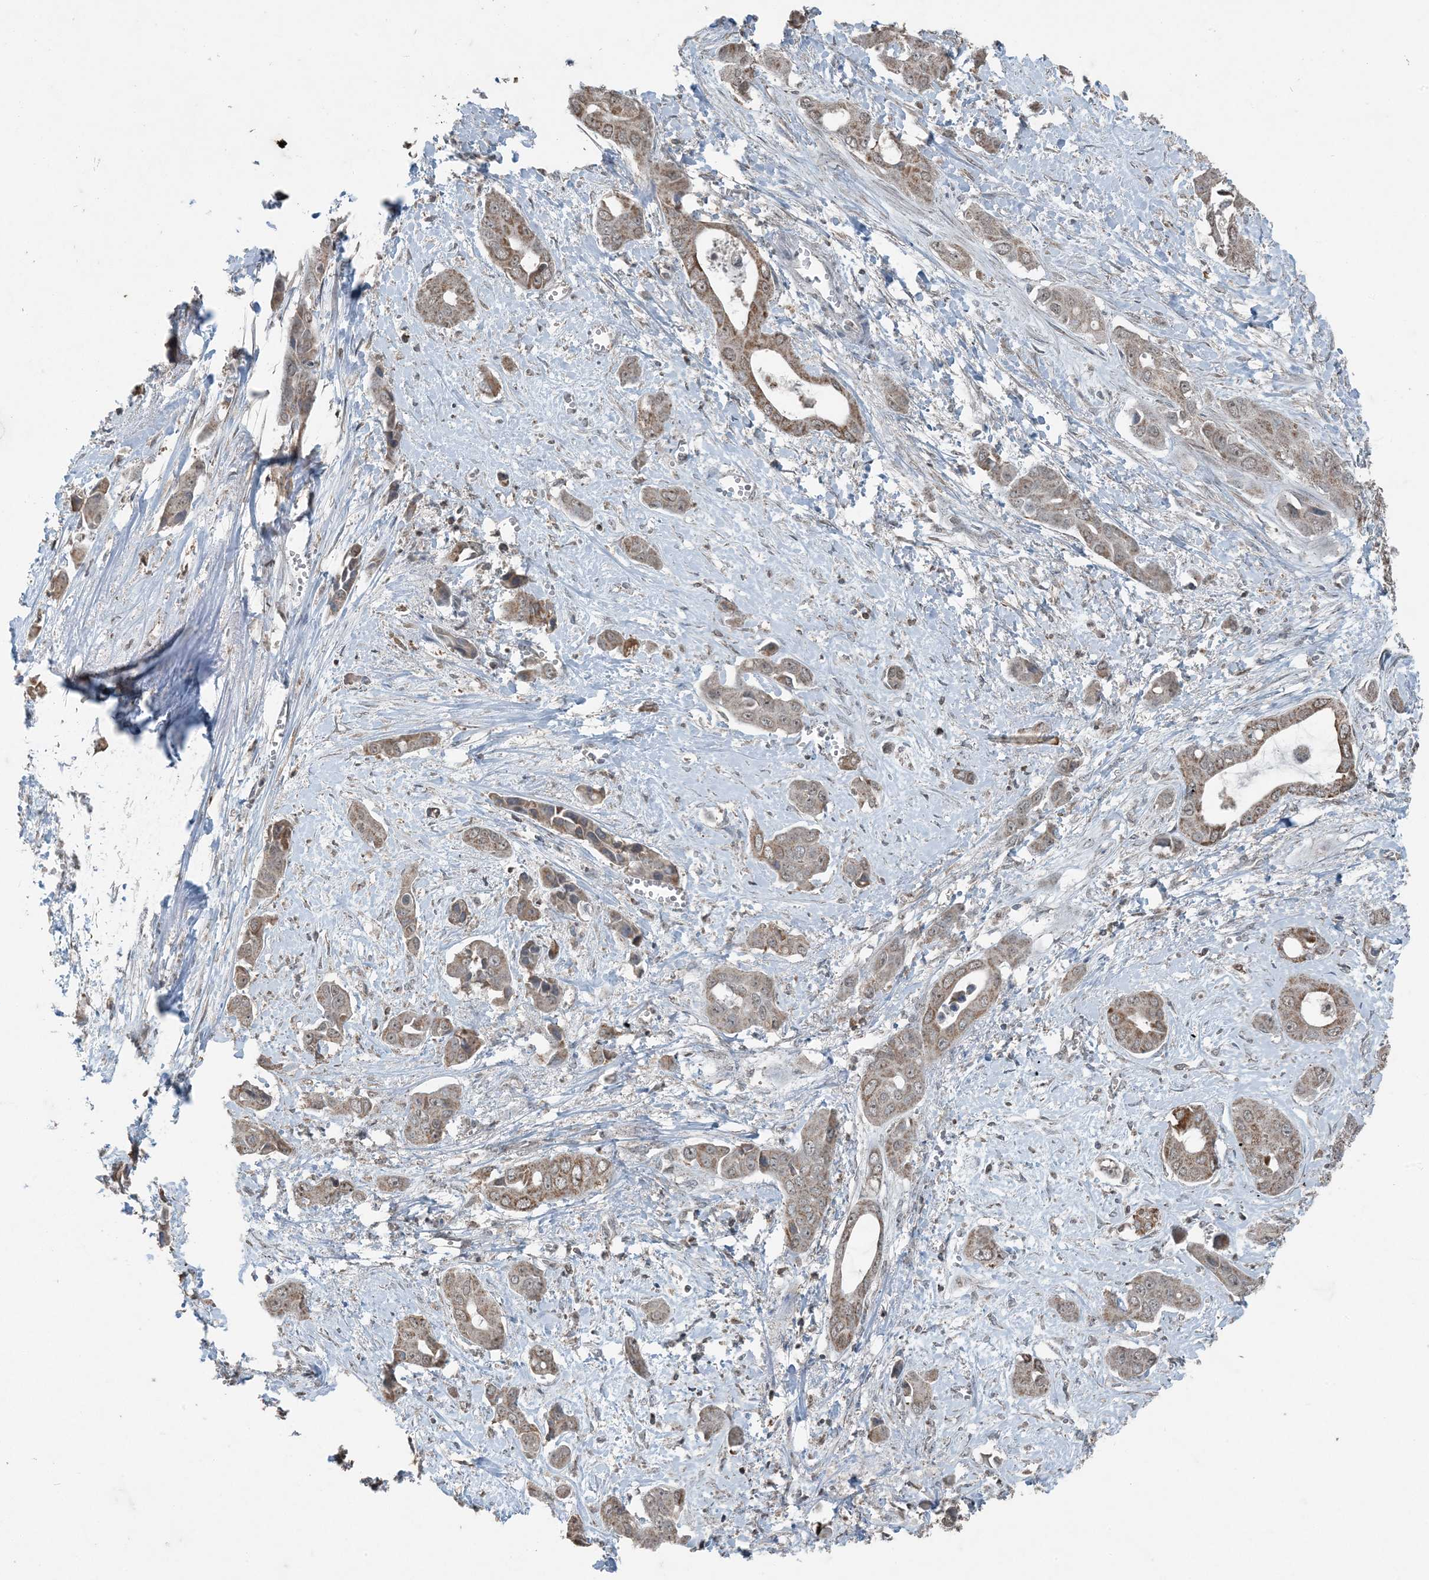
{"staining": {"intensity": "moderate", "quantity": ">75%", "location": "cytoplasmic/membranous"}, "tissue": "liver cancer", "cell_type": "Tumor cells", "image_type": "cancer", "snomed": [{"axis": "morphology", "description": "Cholangiocarcinoma"}, {"axis": "topography", "description": "Liver"}], "caption": "Moderate cytoplasmic/membranous expression for a protein is seen in approximately >75% of tumor cells of liver cancer (cholangiocarcinoma) using immunohistochemistry (IHC).", "gene": "GNL1", "patient": {"sex": "female", "age": 52}}